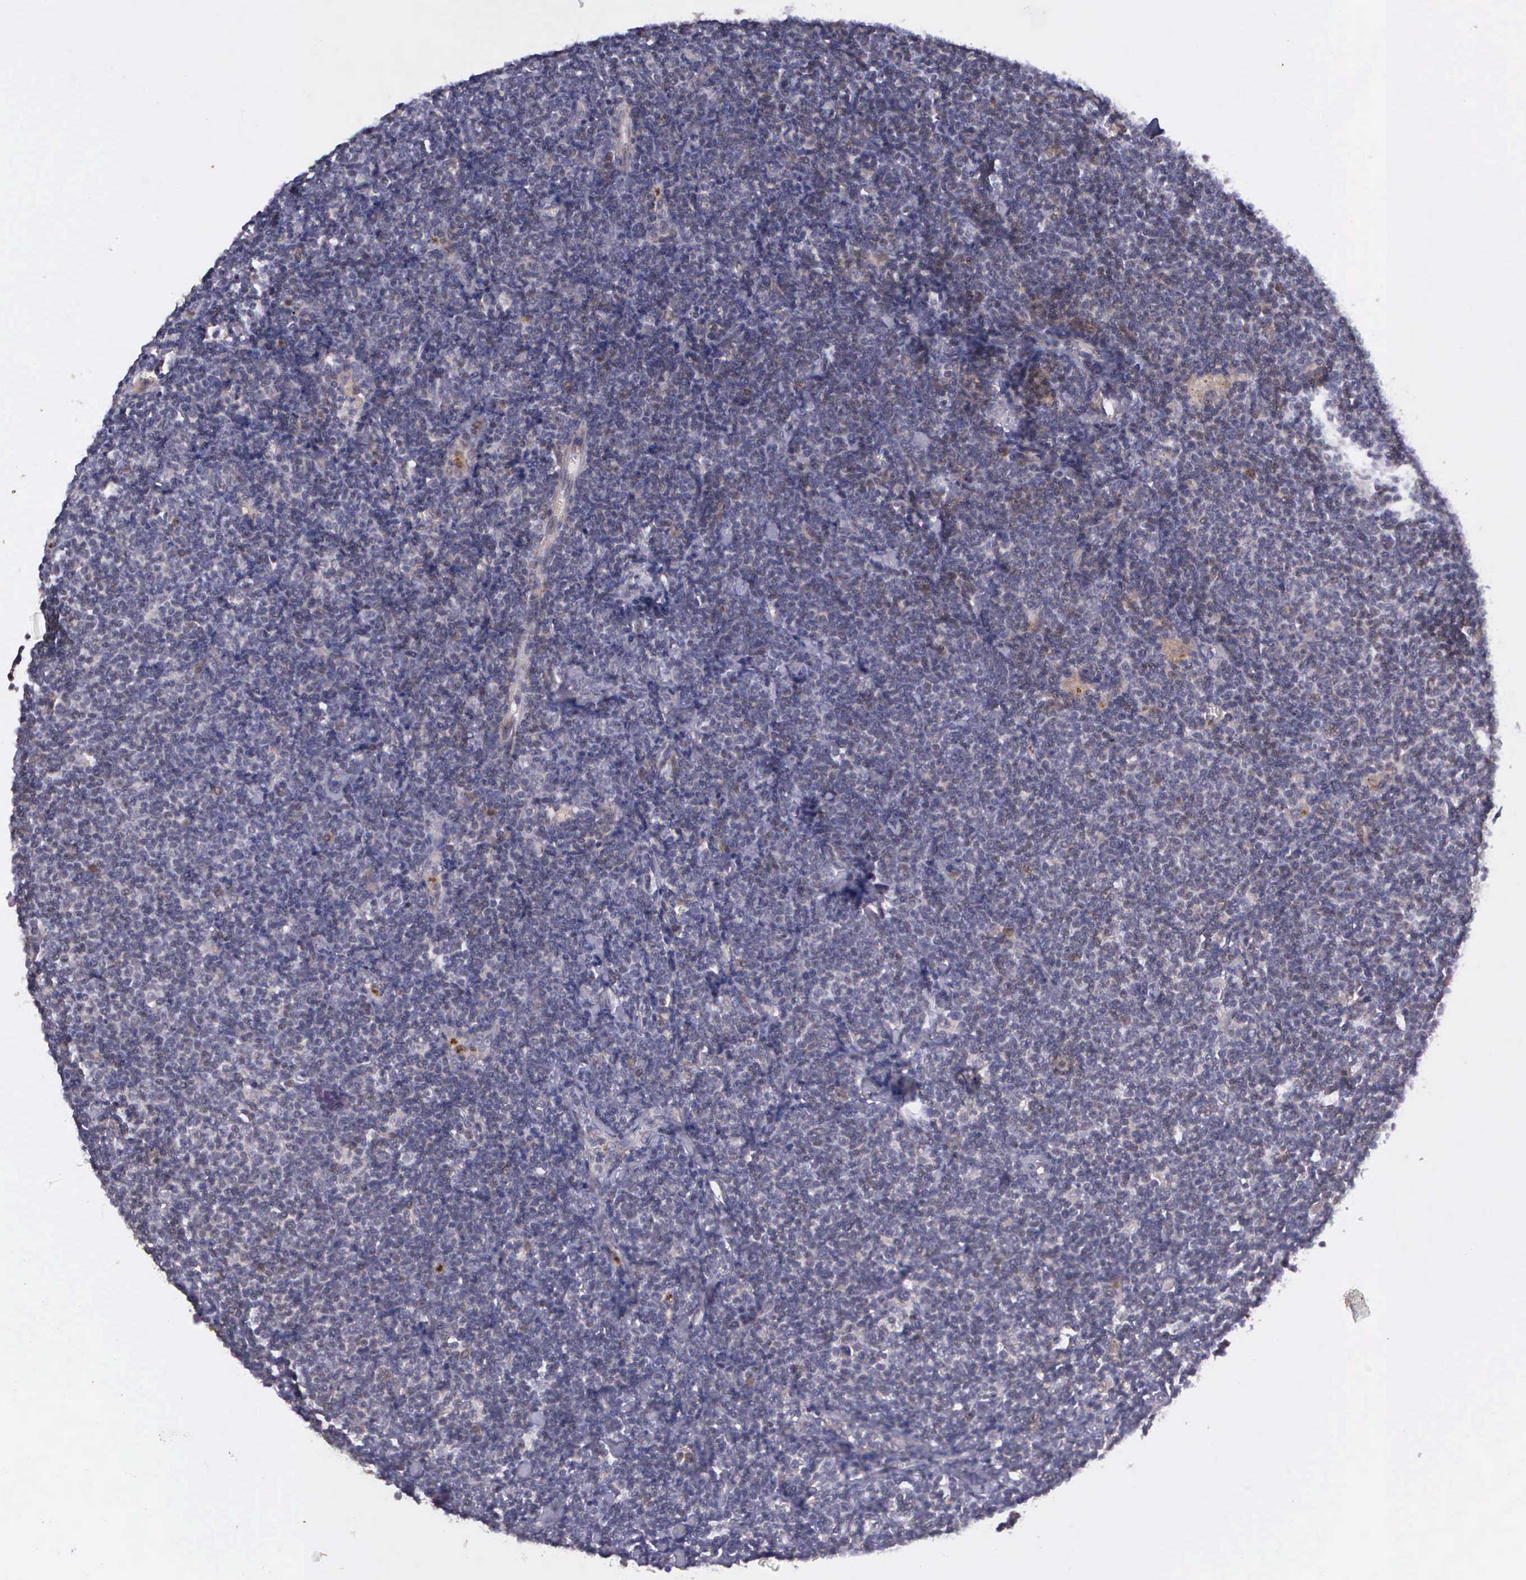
{"staining": {"intensity": "negative", "quantity": "none", "location": "none"}, "tissue": "lymphoma", "cell_type": "Tumor cells", "image_type": "cancer", "snomed": [{"axis": "morphology", "description": "Malignant lymphoma, non-Hodgkin's type, Low grade"}, {"axis": "topography", "description": "Lymph node"}], "caption": "Tumor cells are negative for protein expression in human malignant lymphoma, non-Hodgkin's type (low-grade).", "gene": "PRICKLE3", "patient": {"sex": "male", "age": 65}}